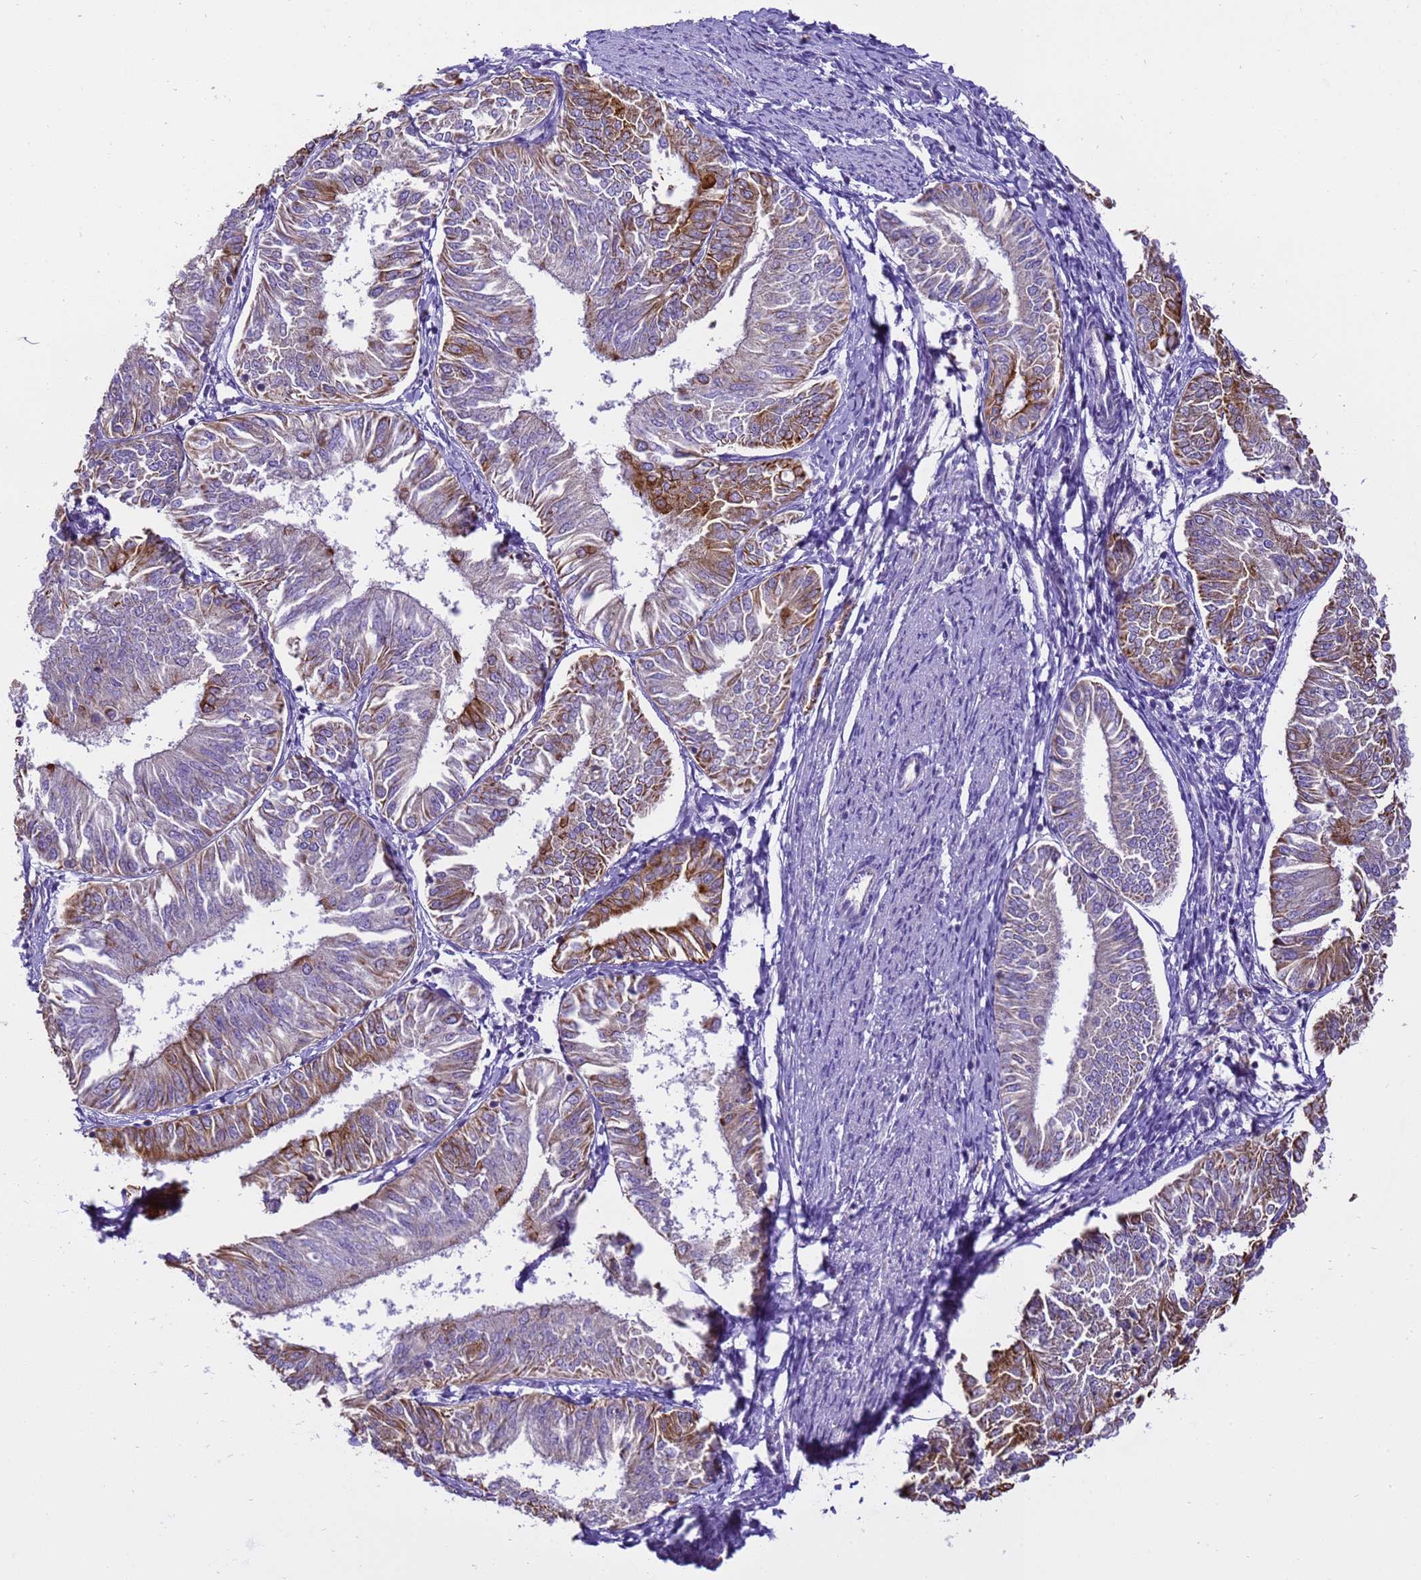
{"staining": {"intensity": "moderate", "quantity": "<25%", "location": "cytoplasmic/membranous"}, "tissue": "endometrial cancer", "cell_type": "Tumor cells", "image_type": "cancer", "snomed": [{"axis": "morphology", "description": "Adenocarcinoma, NOS"}, {"axis": "topography", "description": "Endometrium"}], "caption": "Endometrial cancer stained for a protein displays moderate cytoplasmic/membranous positivity in tumor cells.", "gene": "PIEZO2", "patient": {"sex": "female", "age": 58}}